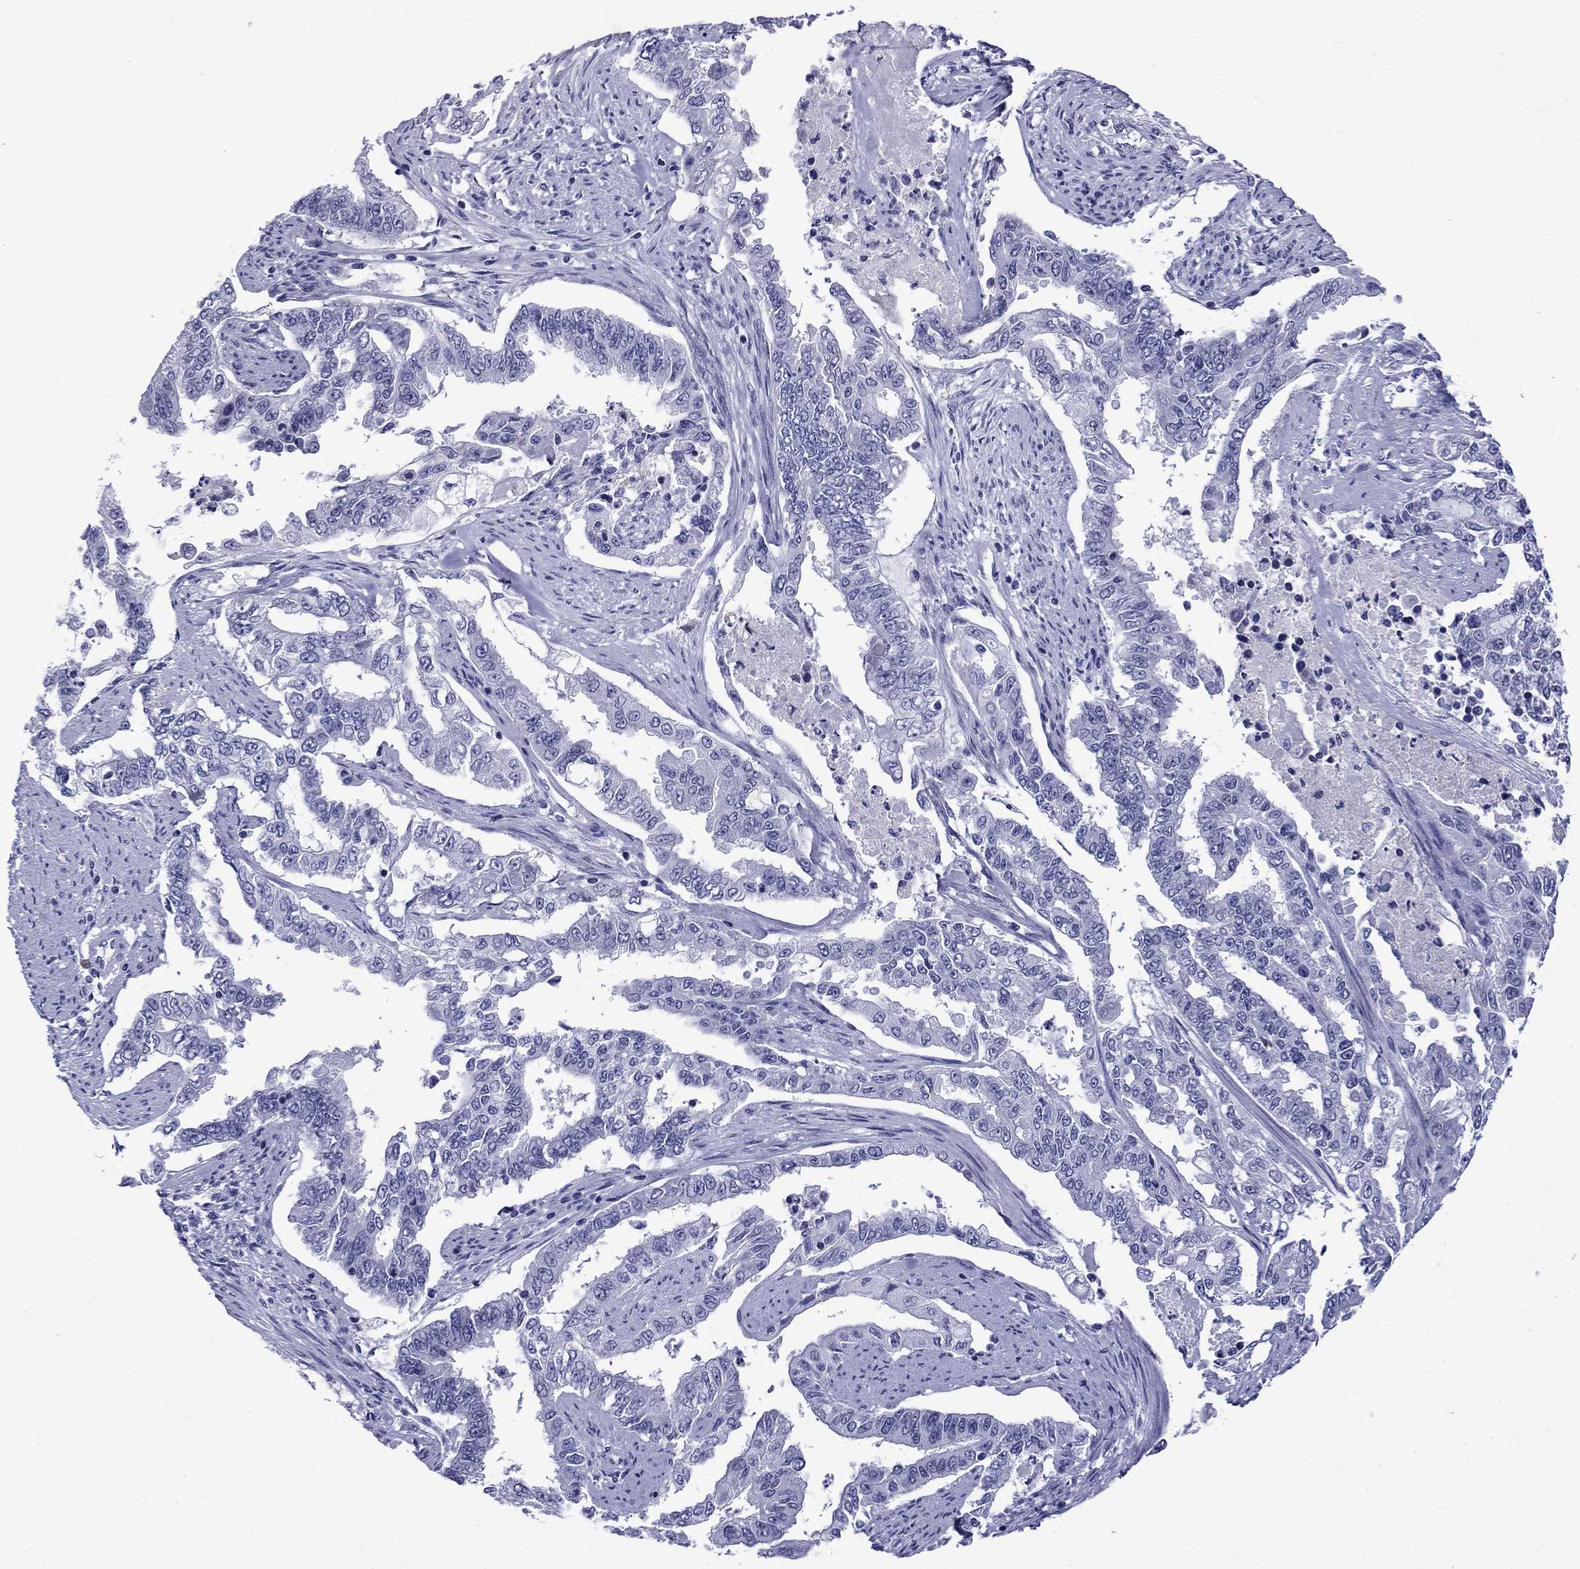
{"staining": {"intensity": "negative", "quantity": "none", "location": "none"}, "tissue": "endometrial cancer", "cell_type": "Tumor cells", "image_type": "cancer", "snomed": [{"axis": "morphology", "description": "Adenocarcinoma, NOS"}, {"axis": "topography", "description": "Uterus"}], "caption": "Immunohistochemistry (IHC) histopathology image of endometrial adenocarcinoma stained for a protein (brown), which shows no positivity in tumor cells. (Immunohistochemistry, brightfield microscopy, high magnification).", "gene": "APOA2", "patient": {"sex": "female", "age": 59}}